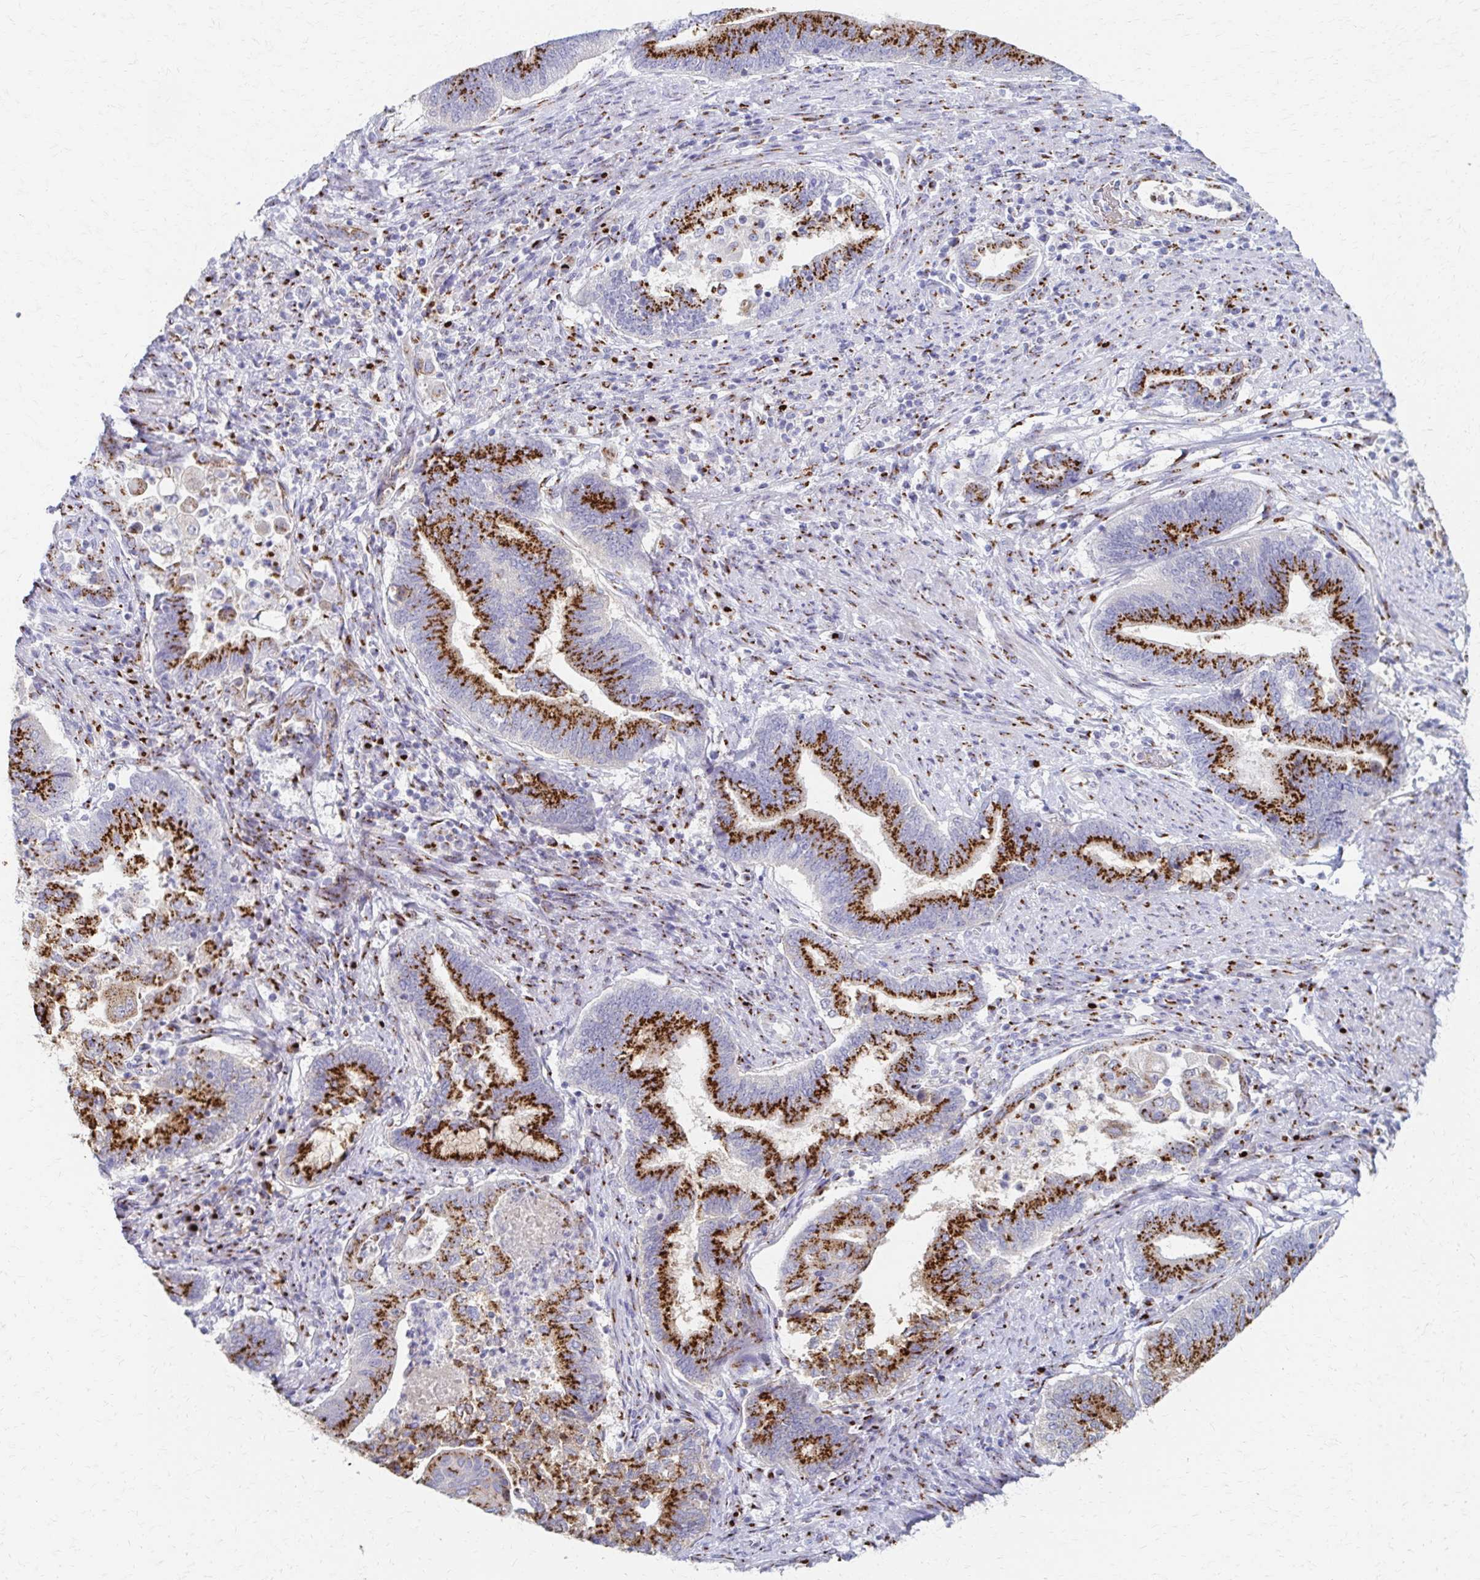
{"staining": {"intensity": "strong", "quantity": ">75%", "location": "cytoplasmic/membranous"}, "tissue": "endometrial cancer", "cell_type": "Tumor cells", "image_type": "cancer", "snomed": [{"axis": "morphology", "description": "Adenocarcinoma, NOS"}, {"axis": "topography", "description": "Endometrium"}], "caption": "A brown stain highlights strong cytoplasmic/membranous staining of a protein in endometrial adenocarcinoma tumor cells.", "gene": "TM9SF1", "patient": {"sex": "female", "age": 65}}